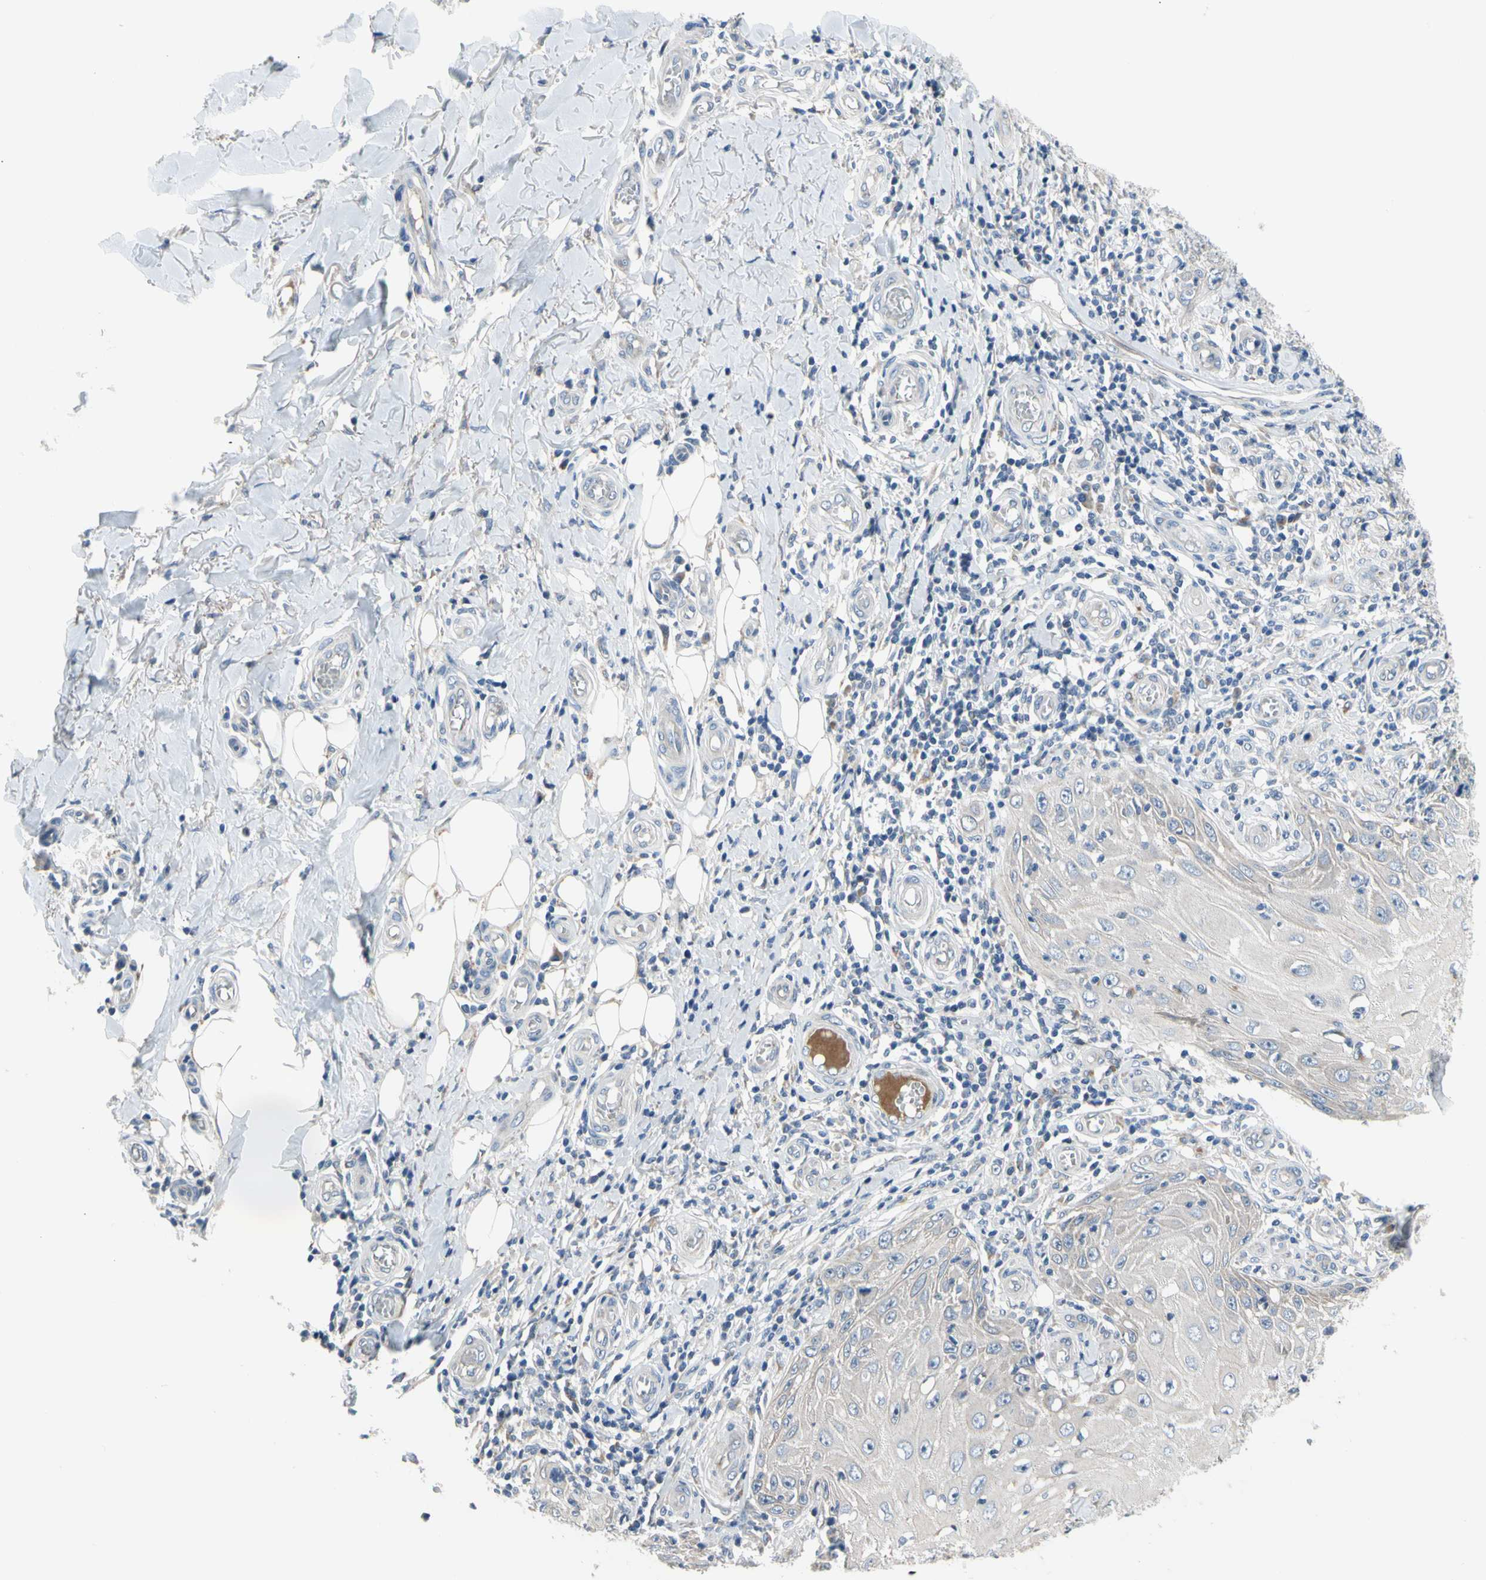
{"staining": {"intensity": "negative", "quantity": "none", "location": "none"}, "tissue": "skin cancer", "cell_type": "Tumor cells", "image_type": "cancer", "snomed": [{"axis": "morphology", "description": "Squamous cell carcinoma, NOS"}, {"axis": "topography", "description": "Skin"}], "caption": "IHC image of neoplastic tissue: human skin cancer stained with DAB exhibits no significant protein staining in tumor cells.", "gene": "NFASC", "patient": {"sex": "female", "age": 73}}